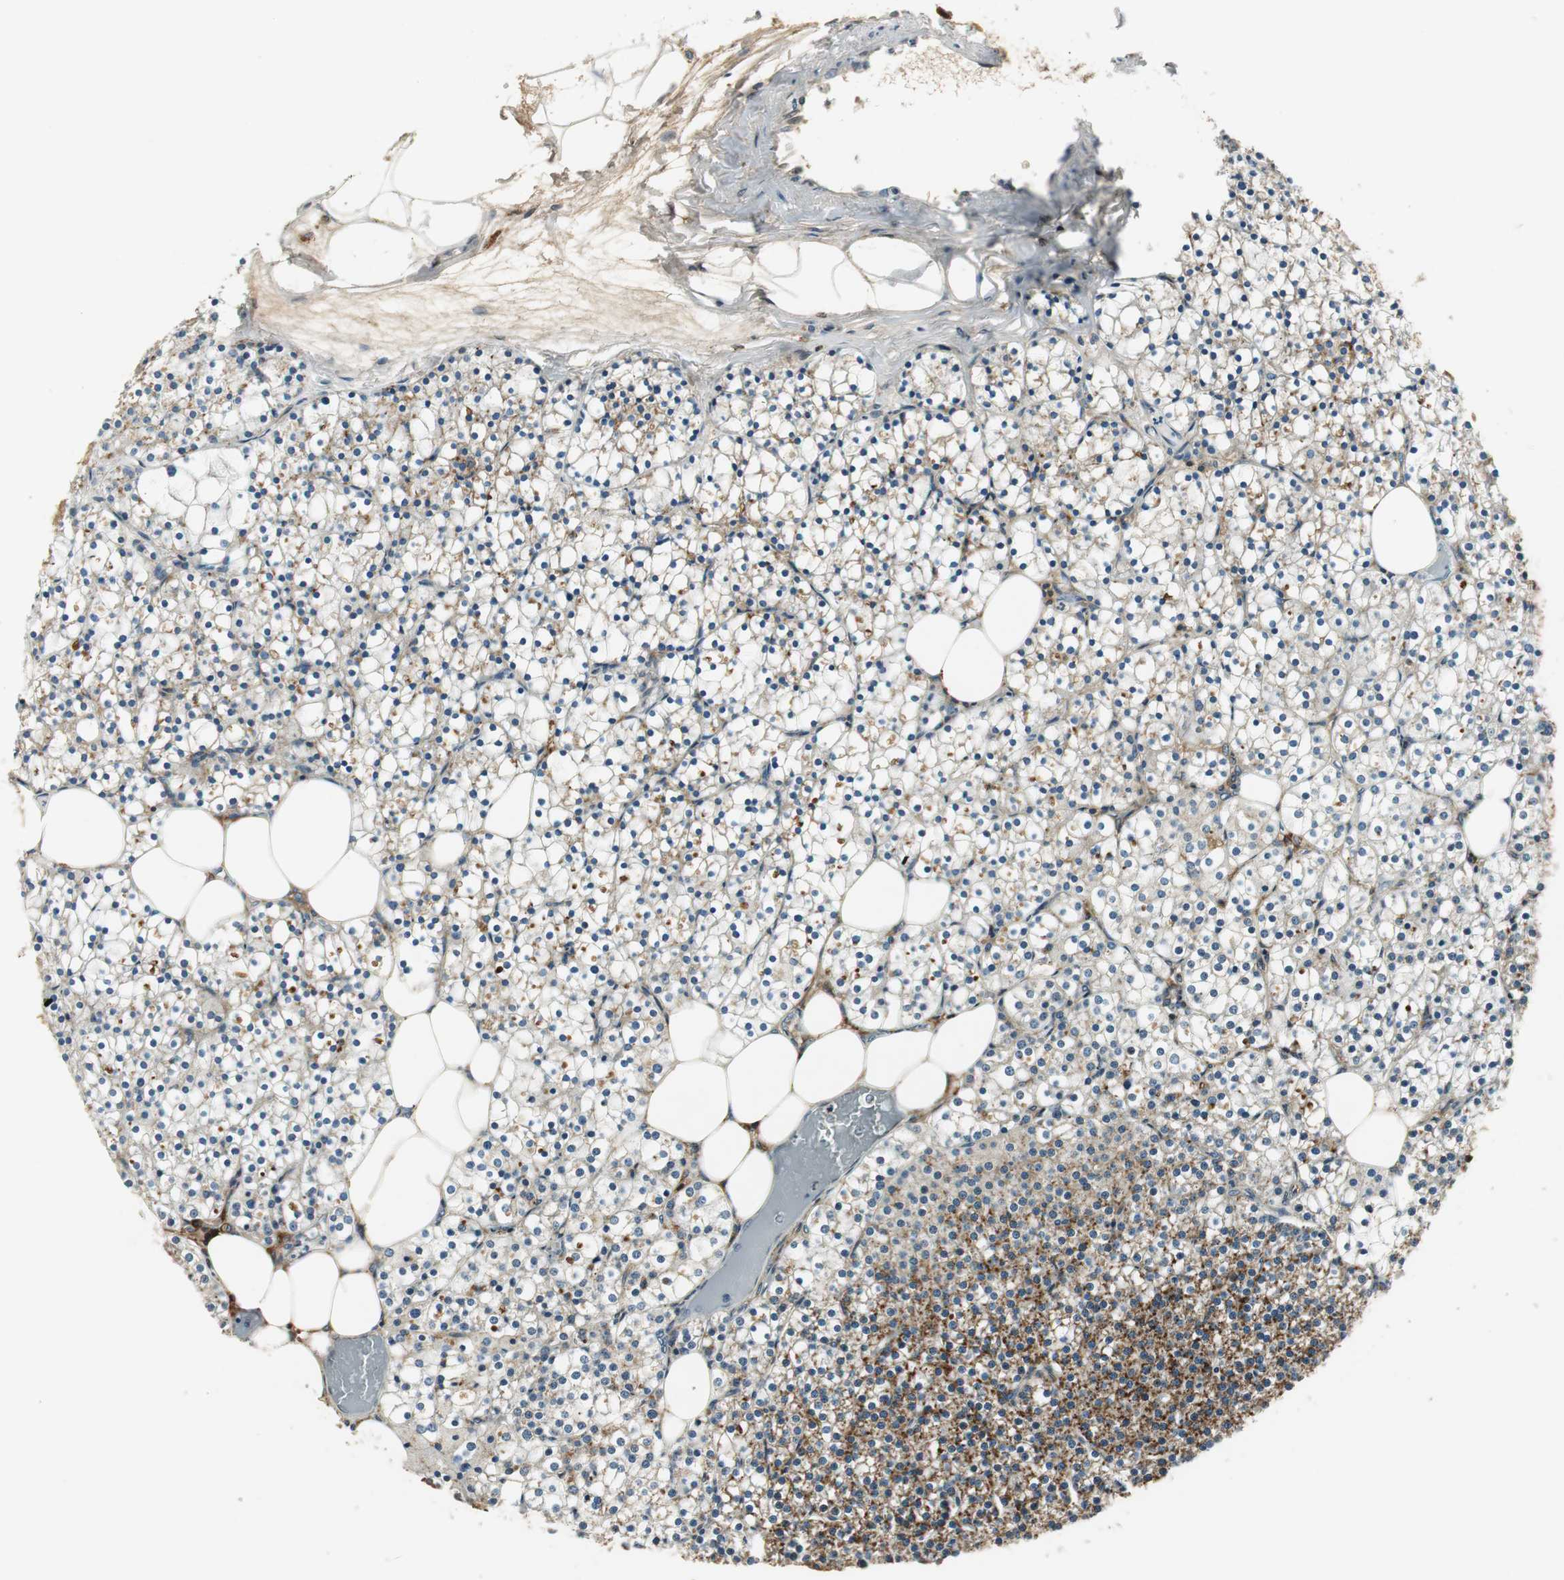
{"staining": {"intensity": "strong", "quantity": ">75%", "location": "cytoplasmic/membranous"}, "tissue": "parathyroid gland", "cell_type": "Glandular cells", "image_type": "normal", "snomed": [{"axis": "morphology", "description": "Normal tissue, NOS"}, {"axis": "topography", "description": "Parathyroid gland"}], "caption": "Immunohistochemistry staining of unremarkable parathyroid gland, which displays high levels of strong cytoplasmic/membranous positivity in approximately >75% of glandular cells indicating strong cytoplasmic/membranous protein expression. The staining was performed using DAB (3,3'-diaminobenzidine) (brown) for protein detection and nuclei were counterstained in hematoxylin (blue).", "gene": "NCK1", "patient": {"sex": "female", "age": 63}}